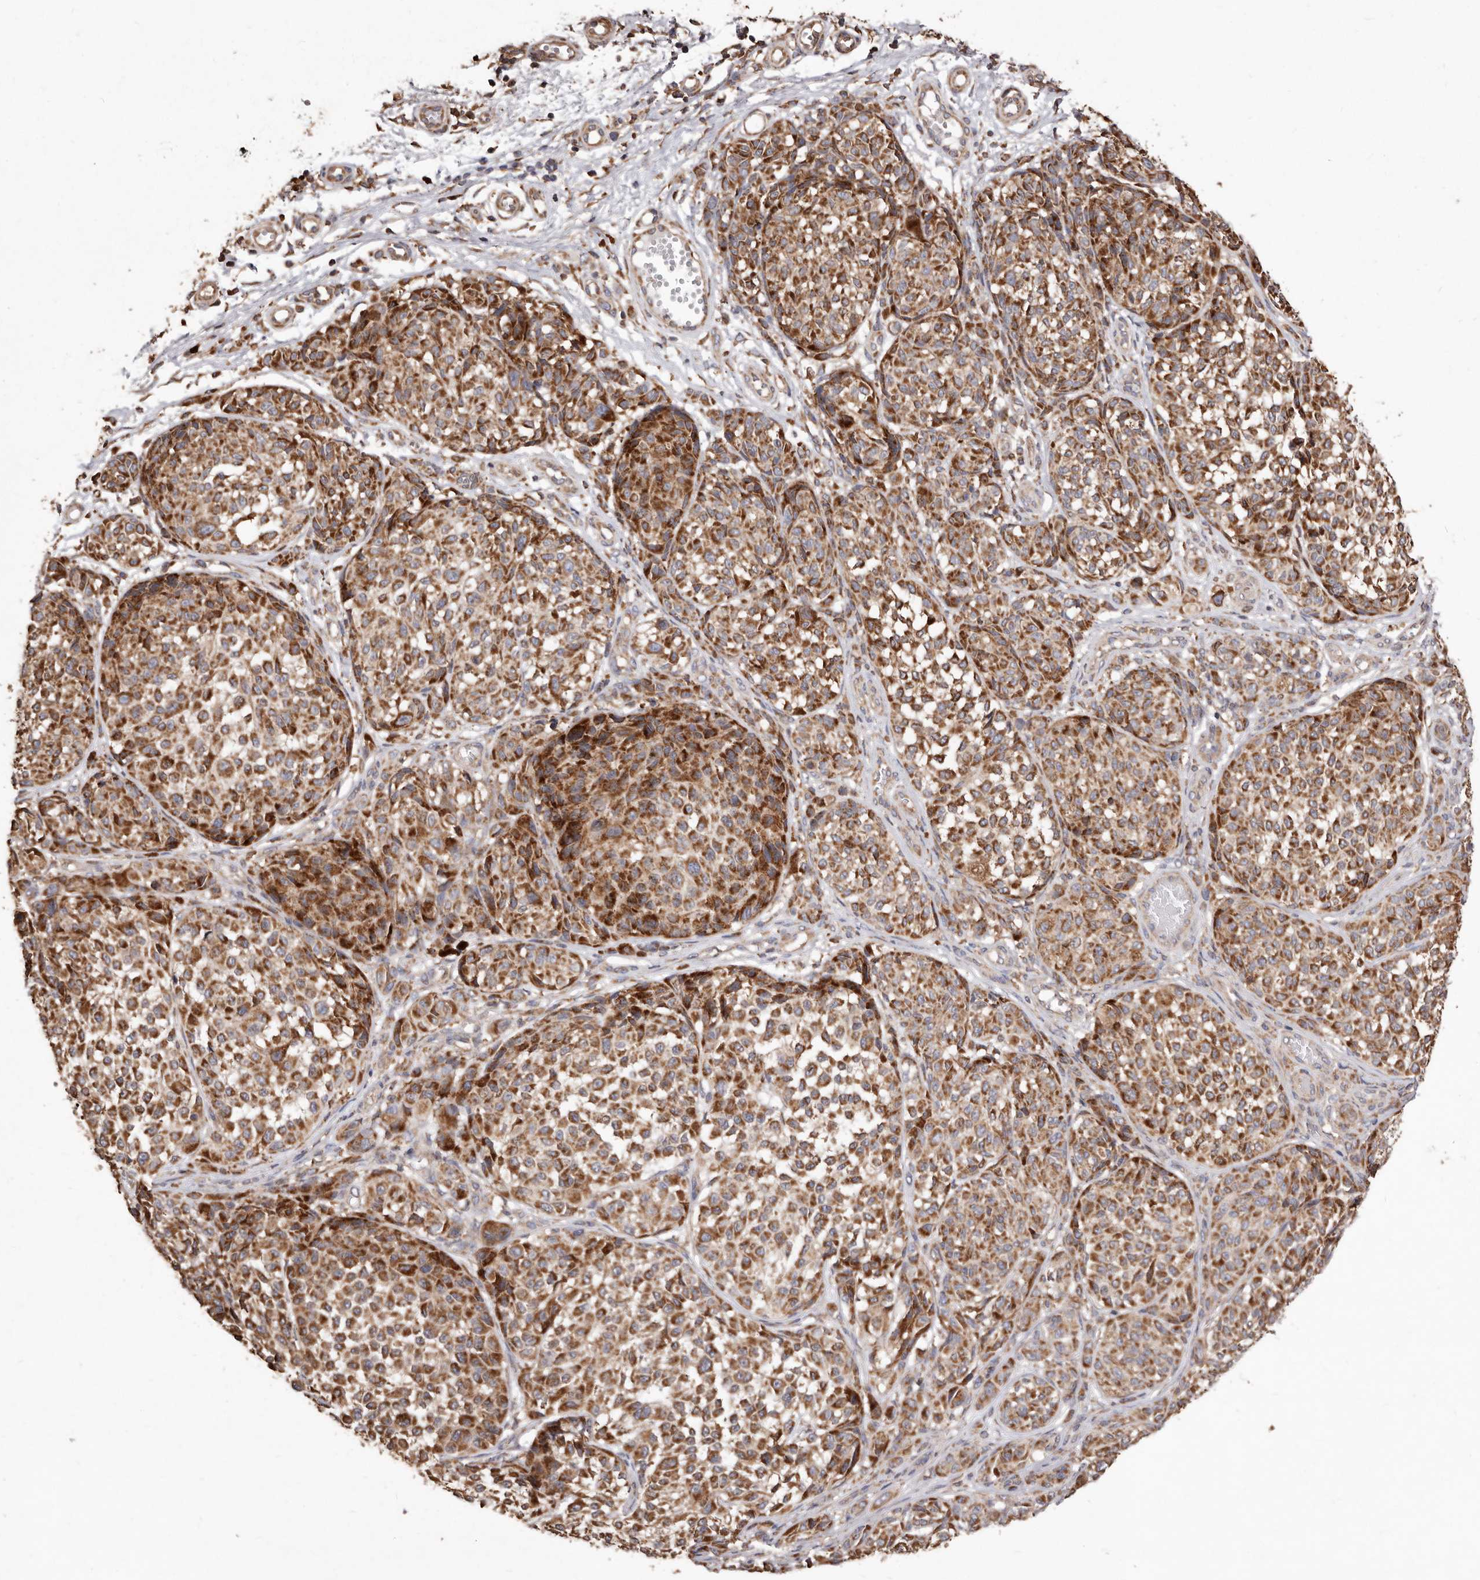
{"staining": {"intensity": "strong", "quantity": ">75%", "location": "cytoplasmic/membranous"}, "tissue": "melanoma", "cell_type": "Tumor cells", "image_type": "cancer", "snomed": [{"axis": "morphology", "description": "Malignant melanoma, NOS"}, {"axis": "topography", "description": "Skin"}], "caption": "Brown immunohistochemical staining in malignant melanoma shows strong cytoplasmic/membranous positivity in approximately >75% of tumor cells.", "gene": "STEAP2", "patient": {"sex": "male", "age": 83}}